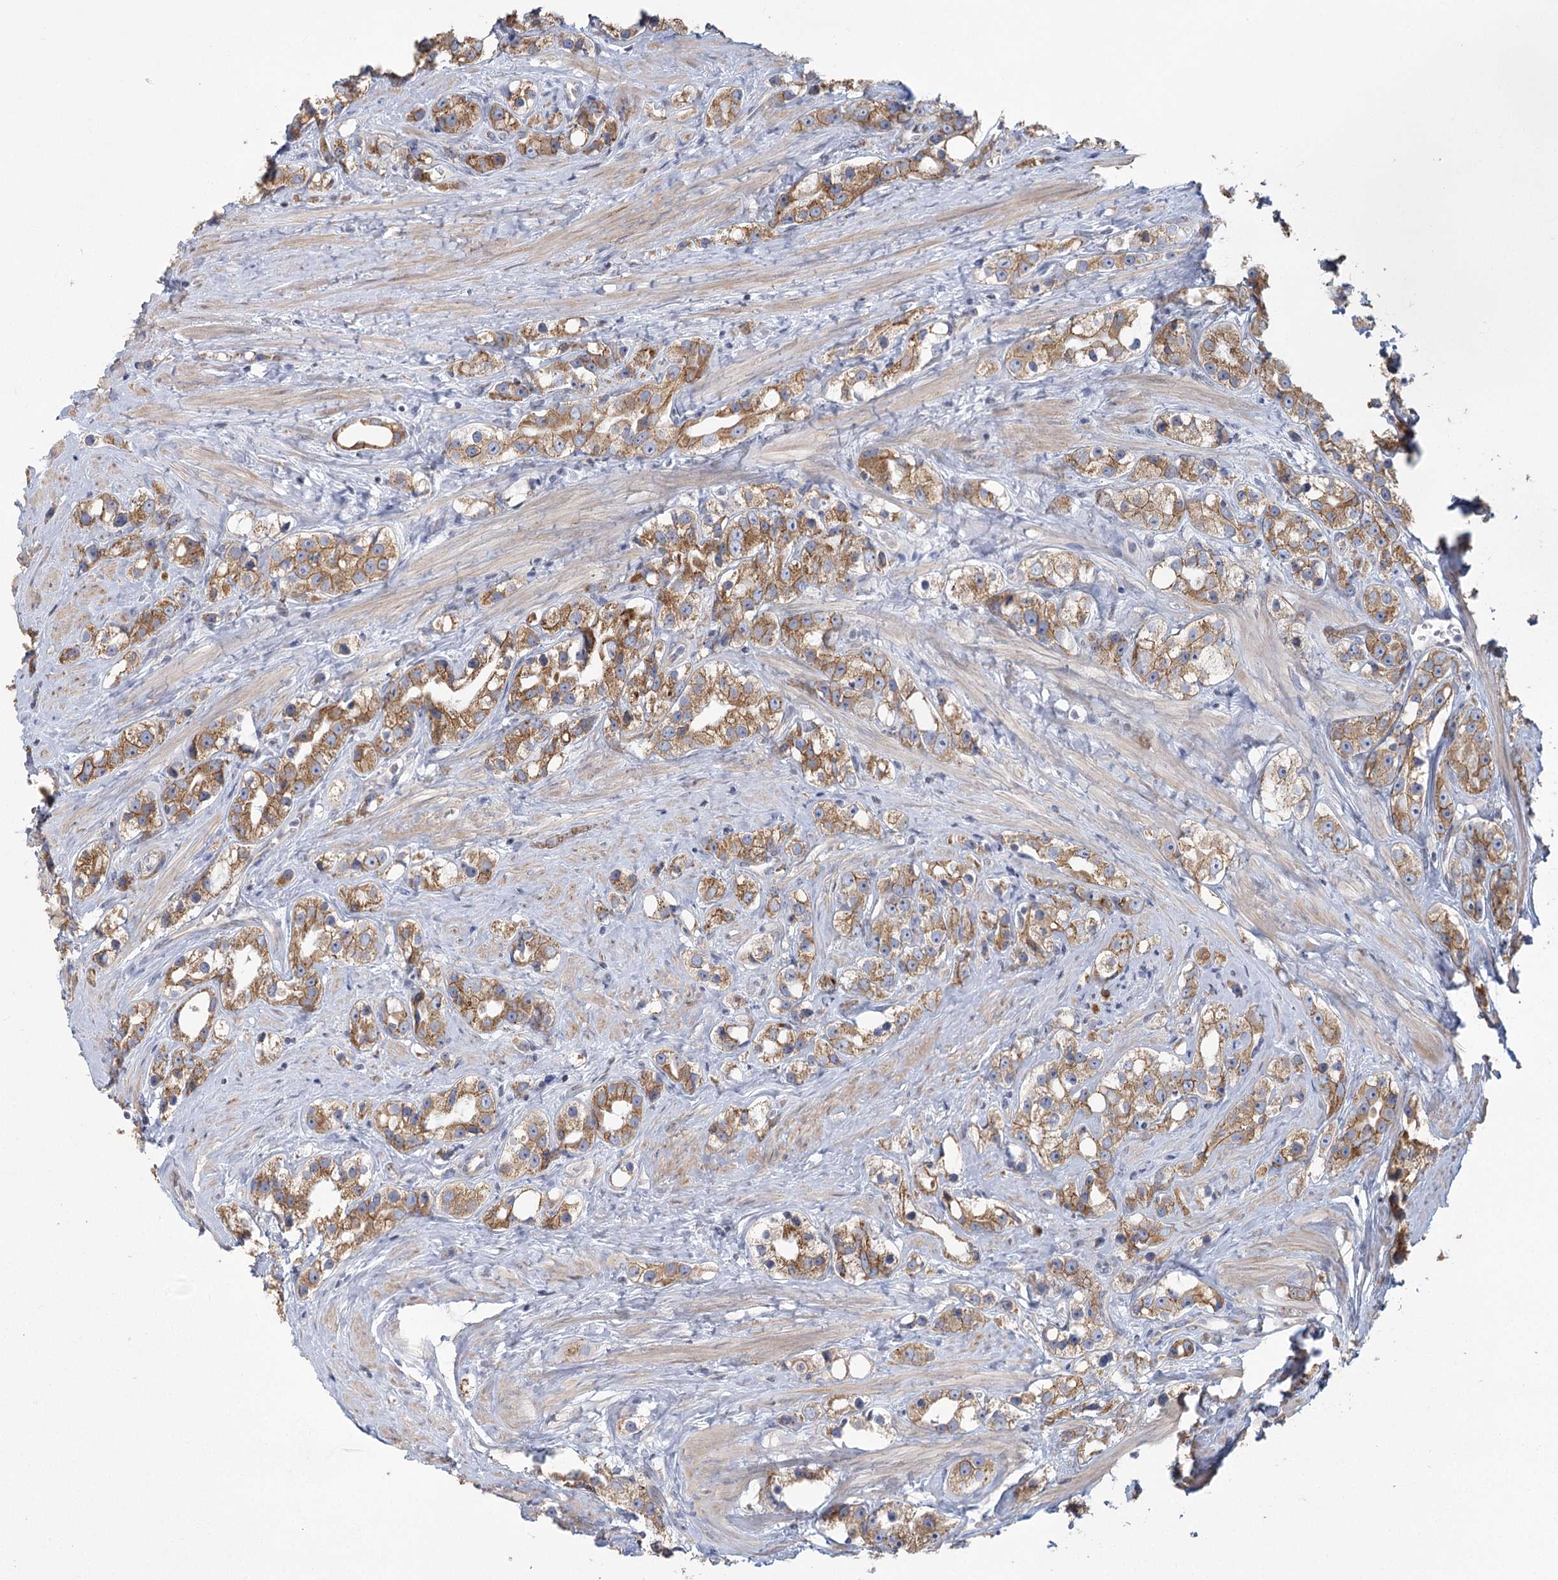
{"staining": {"intensity": "moderate", "quantity": ">75%", "location": "cytoplasmic/membranous"}, "tissue": "prostate cancer", "cell_type": "Tumor cells", "image_type": "cancer", "snomed": [{"axis": "morphology", "description": "Adenocarcinoma, NOS"}, {"axis": "topography", "description": "Prostate"}], "caption": "Prostate adenocarcinoma stained for a protein reveals moderate cytoplasmic/membranous positivity in tumor cells.", "gene": "CNTLN", "patient": {"sex": "male", "age": 79}}